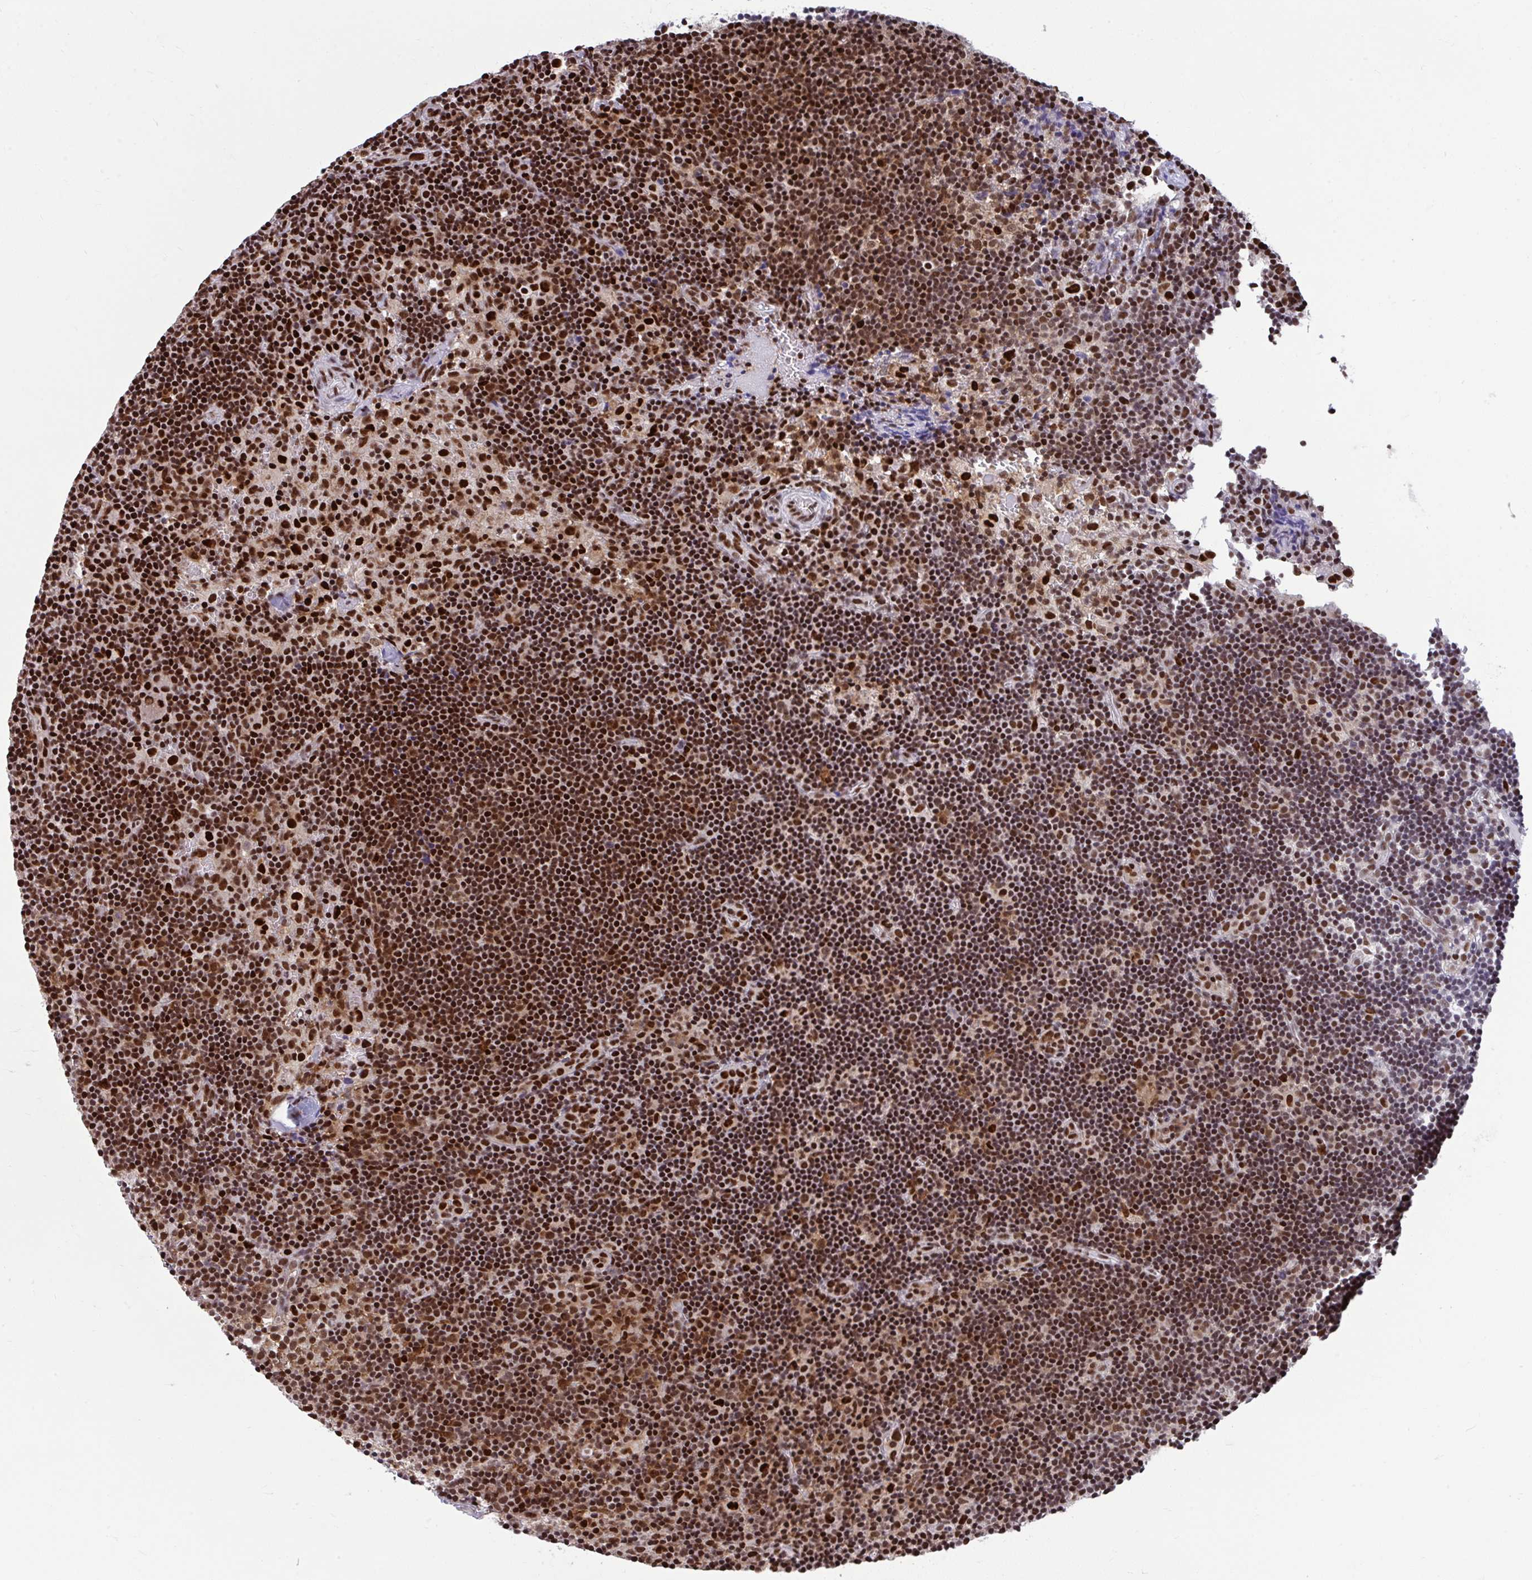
{"staining": {"intensity": "moderate", "quantity": ">75%", "location": "nuclear"}, "tissue": "lymph node", "cell_type": "Germinal center cells", "image_type": "normal", "snomed": [{"axis": "morphology", "description": "Normal tissue, NOS"}, {"axis": "topography", "description": "Lymph node"}], "caption": "Immunohistochemistry (IHC) image of benign lymph node: human lymph node stained using immunohistochemistry (IHC) exhibits medium levels of moderate protein expression localized specifically in the nuclear of germinal center cells, appearing as a nuclear brown color.", "gene": "SLC35C2", "patient": {"sex": "female", "age": 45}}